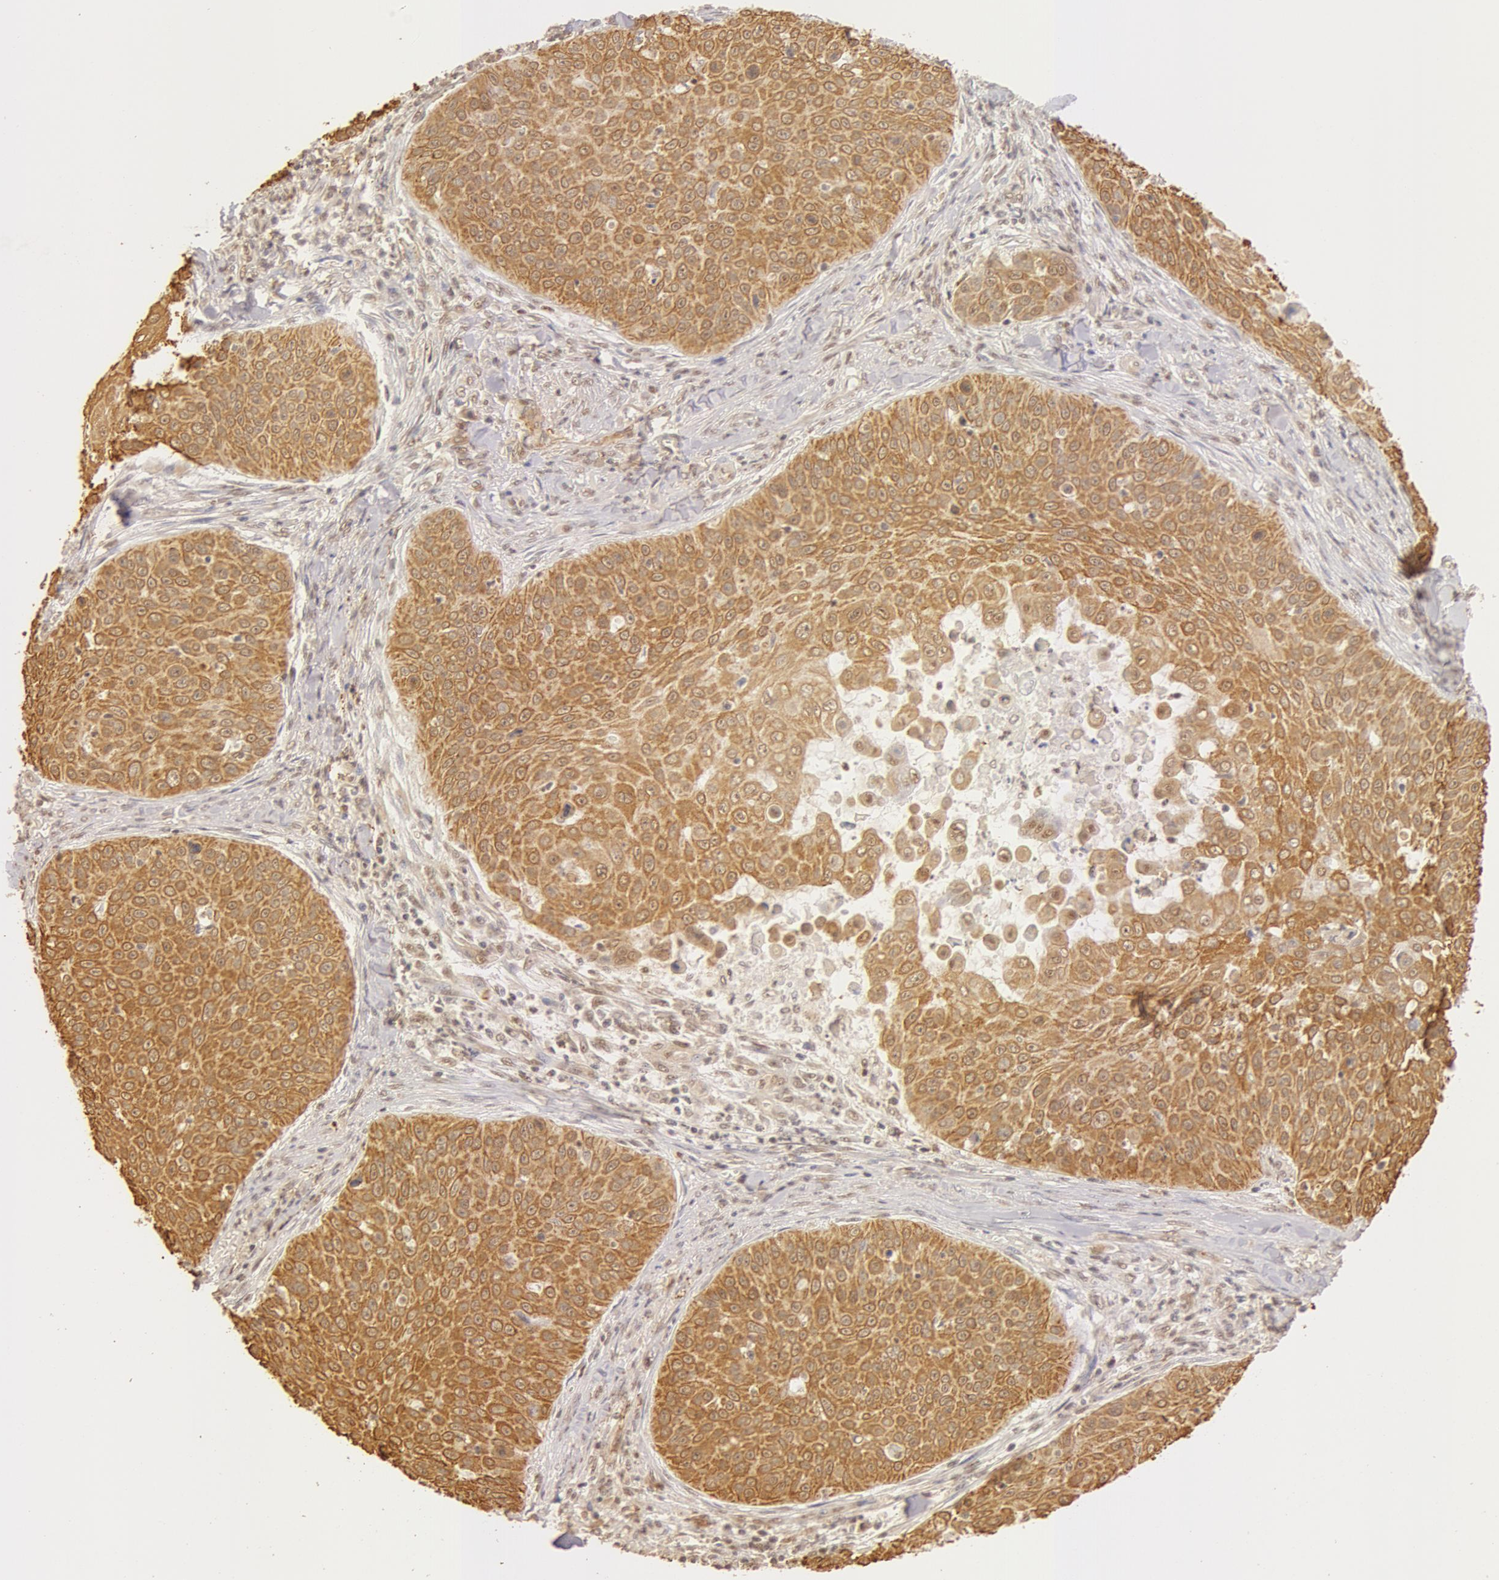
{"staining": {"intensity": "strong", "quantity": ">75%", "location": "cytoplasmic/membranous,nuclear"}, "tissue": "skin cancer", "cell_type": "Tumor cells", "image_type": "cancer", "snomed": [{"axis": "morphology", "description": "Squamous cell carcinoma, NOS"}, {"axis": "topography", "description": "Skin"}], "caption": "Skin cancer stained for a protein displays strong cytoplasmic/membranous and nuclear positivity in tumor cells. The staining was performed using DAB (3,3'-diaminobenzidine) to visualize the protein expression in brown, while the nuclei were stained in blue with hematoxylin (Magnification: 20x).", "gene": "SNRNP70", "patient": {"sex": "male", "age": 82}}